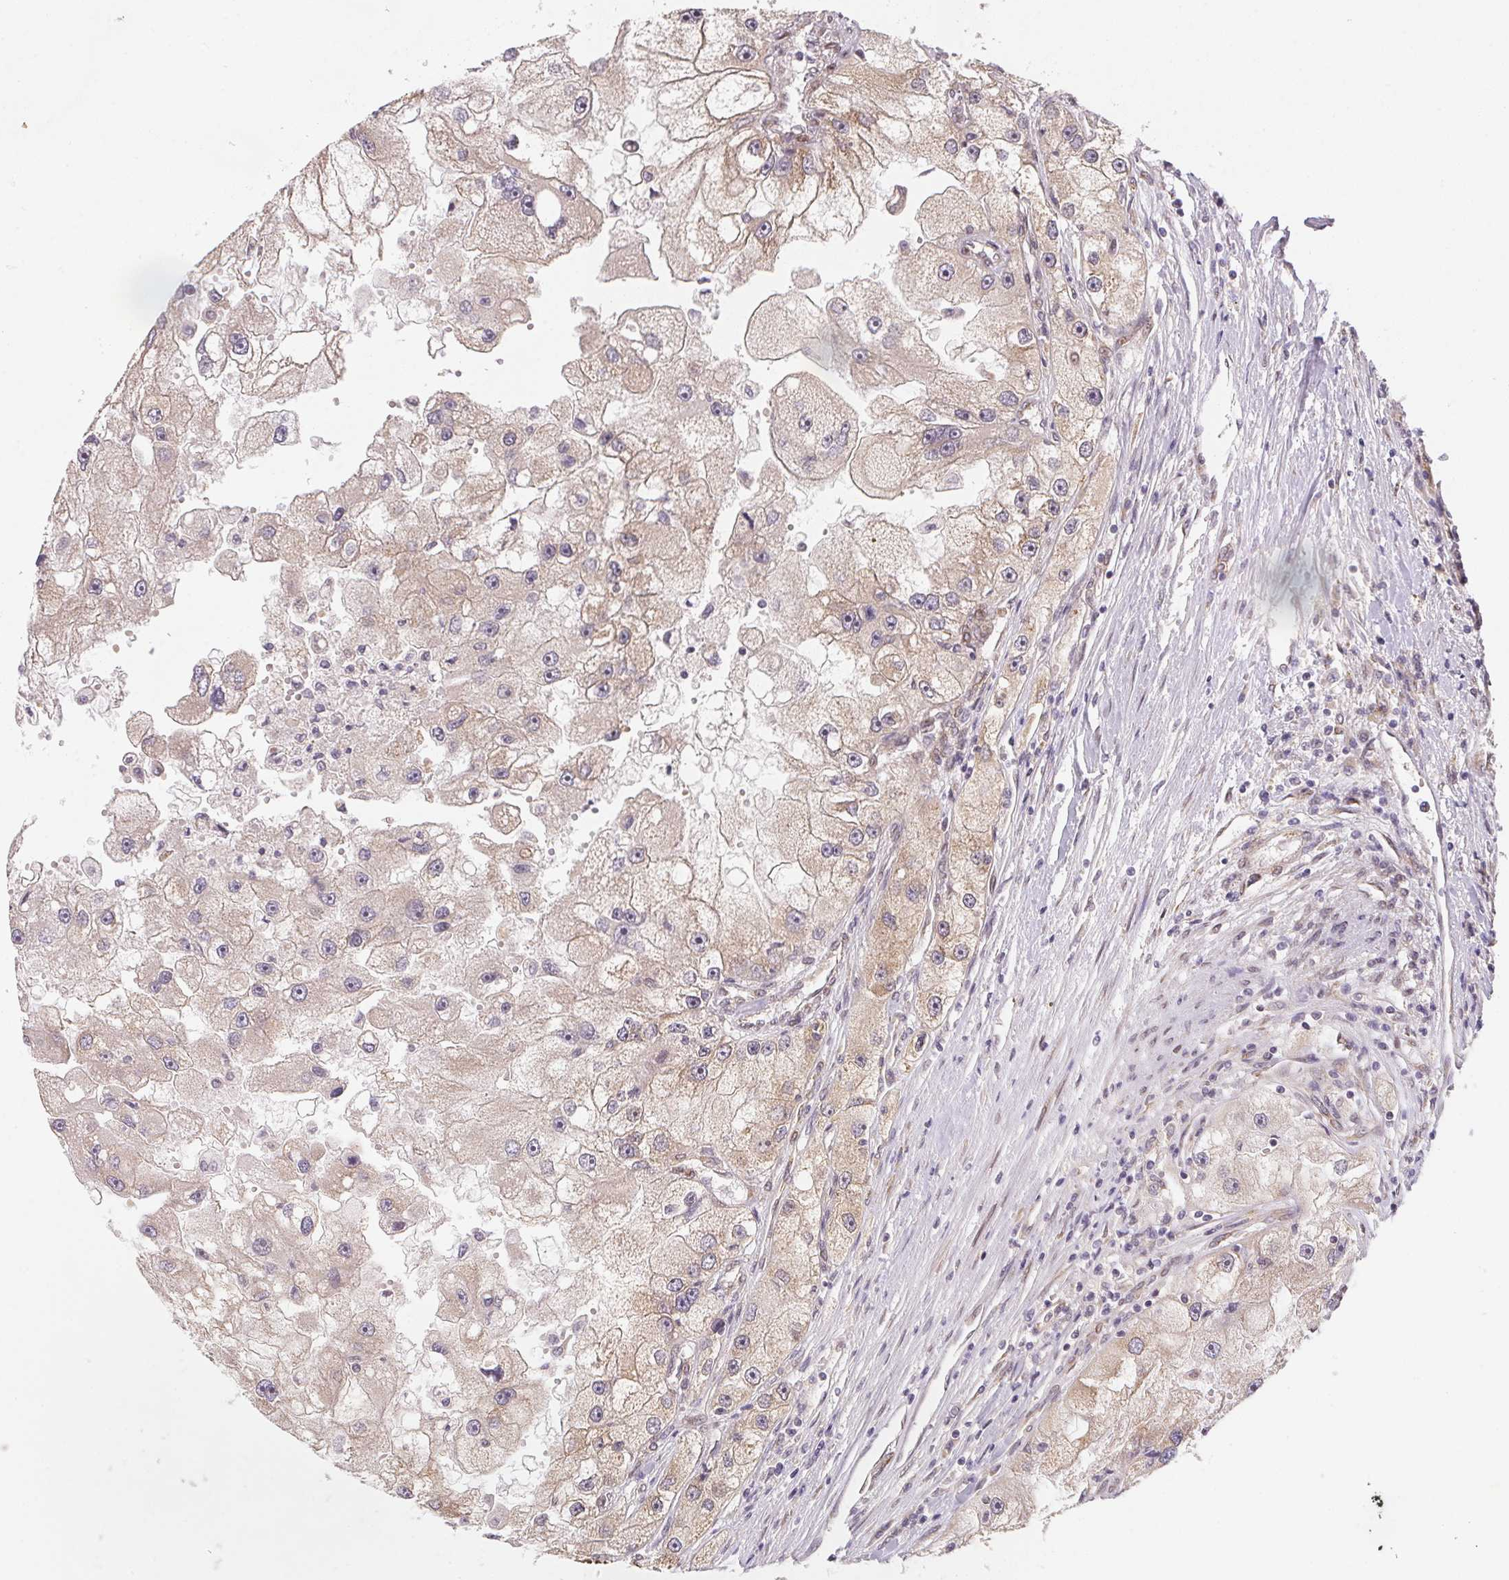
{"staining": {"intensity": "weak", "quantity": "25%-75%", "location": "cytoplasmic/membranous"}, "tissue": "renal cancer", "cell_type": "Tumor cells", "image_type": "cancer", "snomed": [{"axis": "morphology", "description": "Adenocarcinoma, NOS"}, {"axis": "topography", "description": "Kidney"}], "caption": "A brown stain labels weak cytoplasmic/membranous positivity of a protein in human renal adenocarcinoma tumor cells.", "gene": "EI24", "patient": {"sex": "male", "age": 63}}